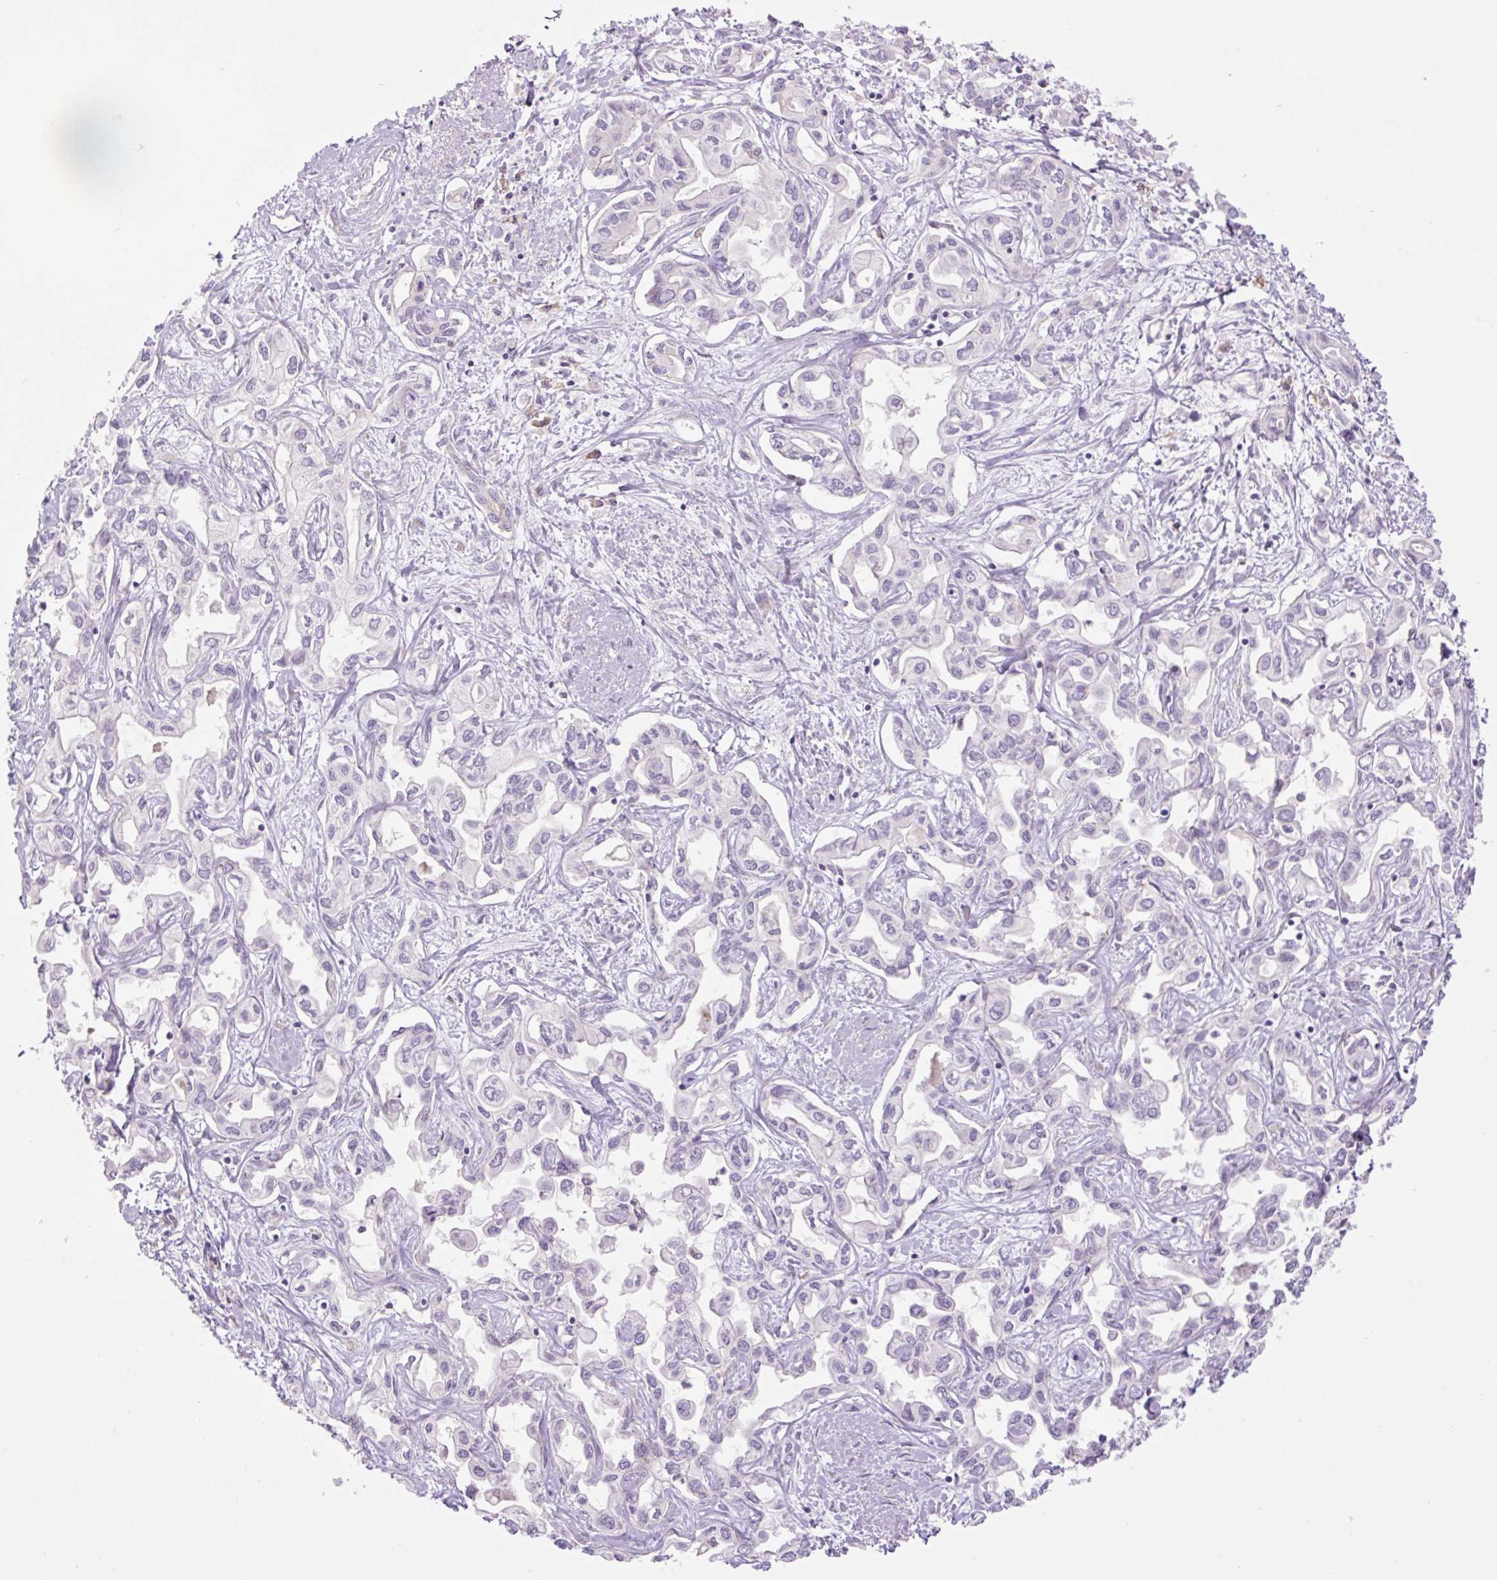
{"staining": {"intensity": "negative", "quantity": "none", "location": "none"}, "tissue": "liver cancer", "cell_type": "Tumor cells", "image_type": "cancer", "snomed": [{"axis": "morphology", "description": "Cholangiocarcinoma"}, {"axis": "topography", "description": "Liver"}], "caption": "Histopathology image shows no significant protein positivity in tumor cells of liver cholangiocarcinoma.", "gene": "GRID2", "patient": {"sex": "female", "age": 64}}